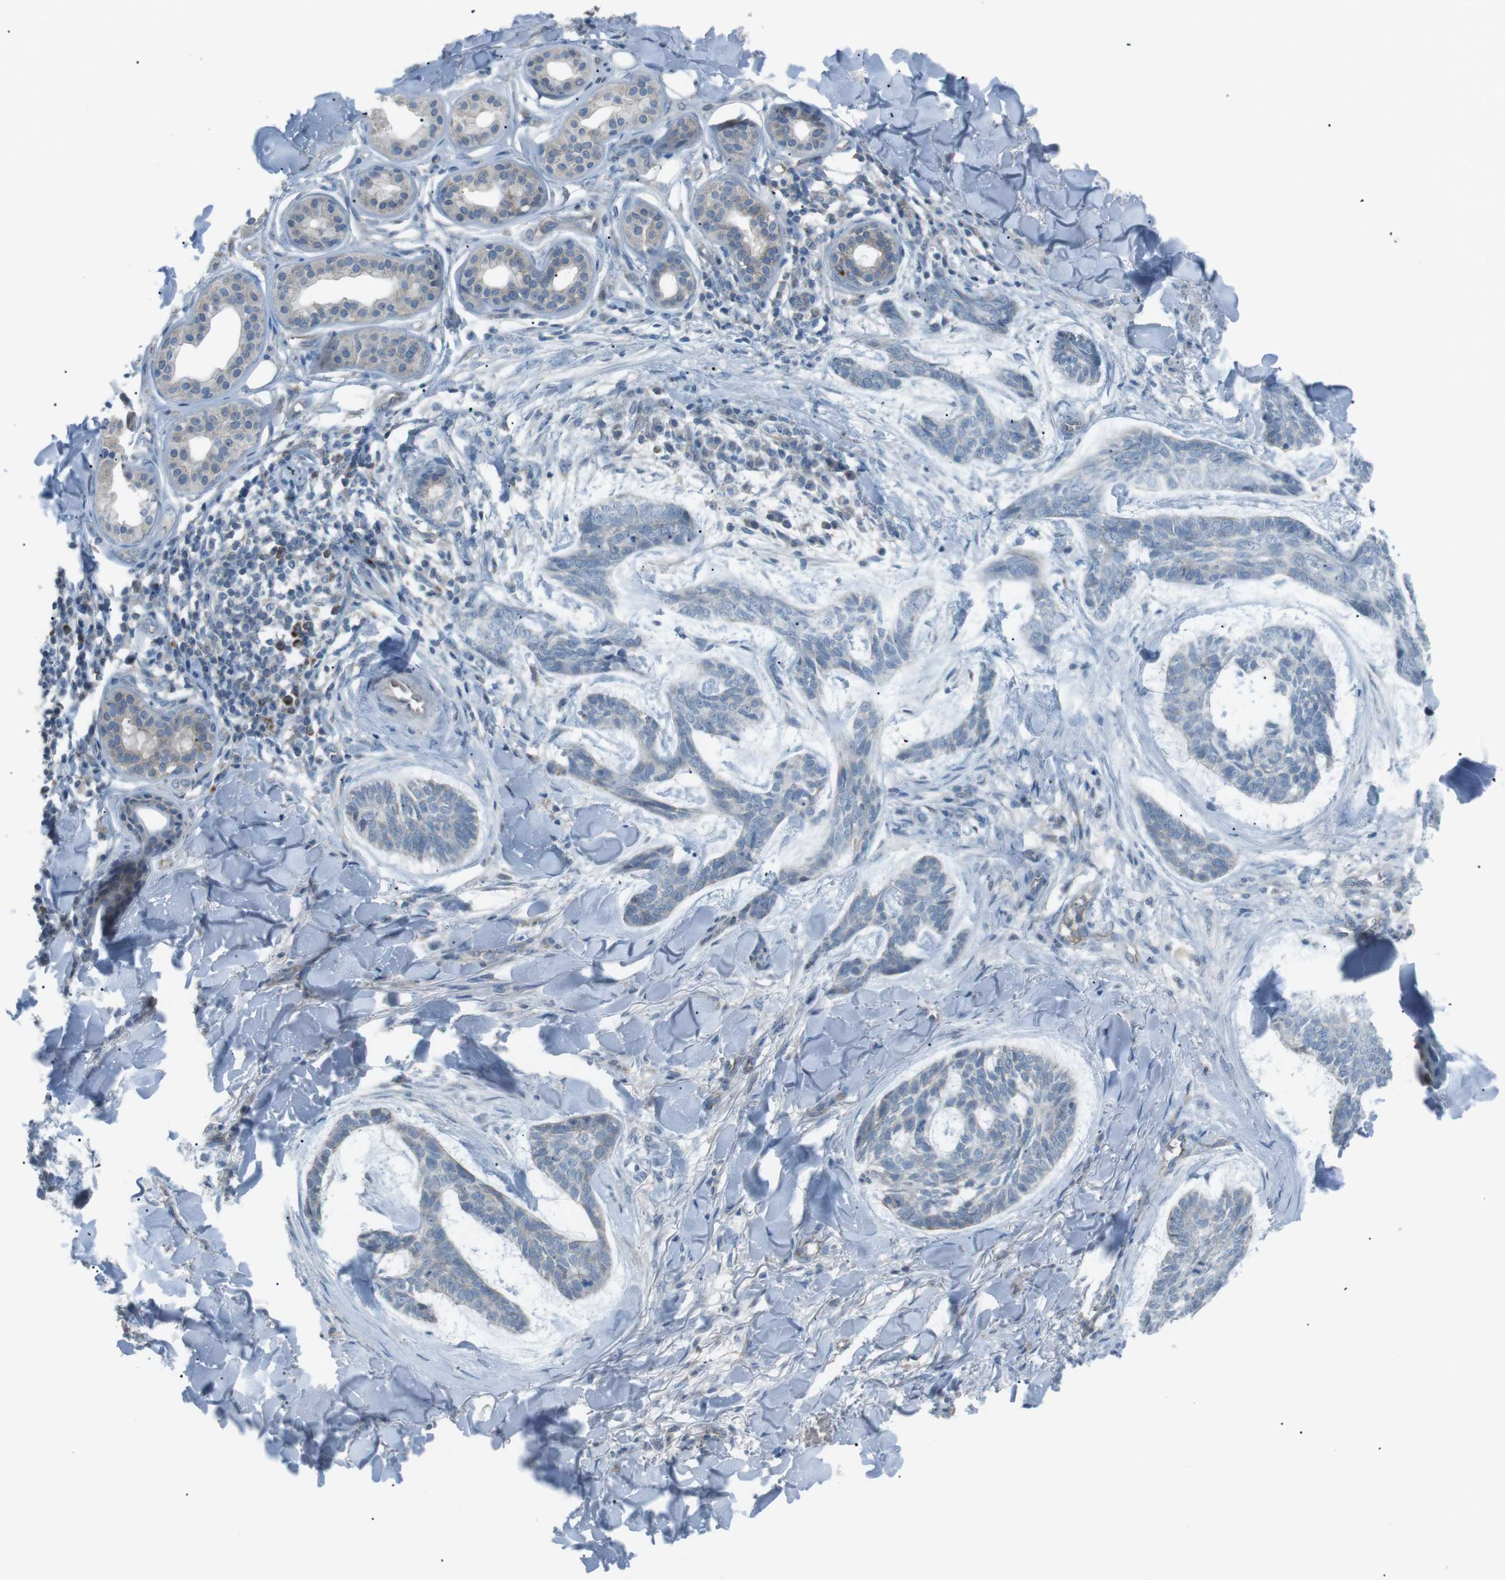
{"staining": {"intensity": "negative", "quantity": "none", "location": "none"}, "tissue": "skin cancer", "cell_type": "Tumor cells", "image_type": "cancer", "snomed": [{"axis": "morphology", "description": "Basal cell carcinoma"}, {"axis": "topography", "description": "Skin"}], "caption": "A photomicrograph of human skin cancer (basal cell carcinoma) is negative for staining in tumor cells.", "gene": "SPTA1", "patient": {"sex": "male", "age": 43}}